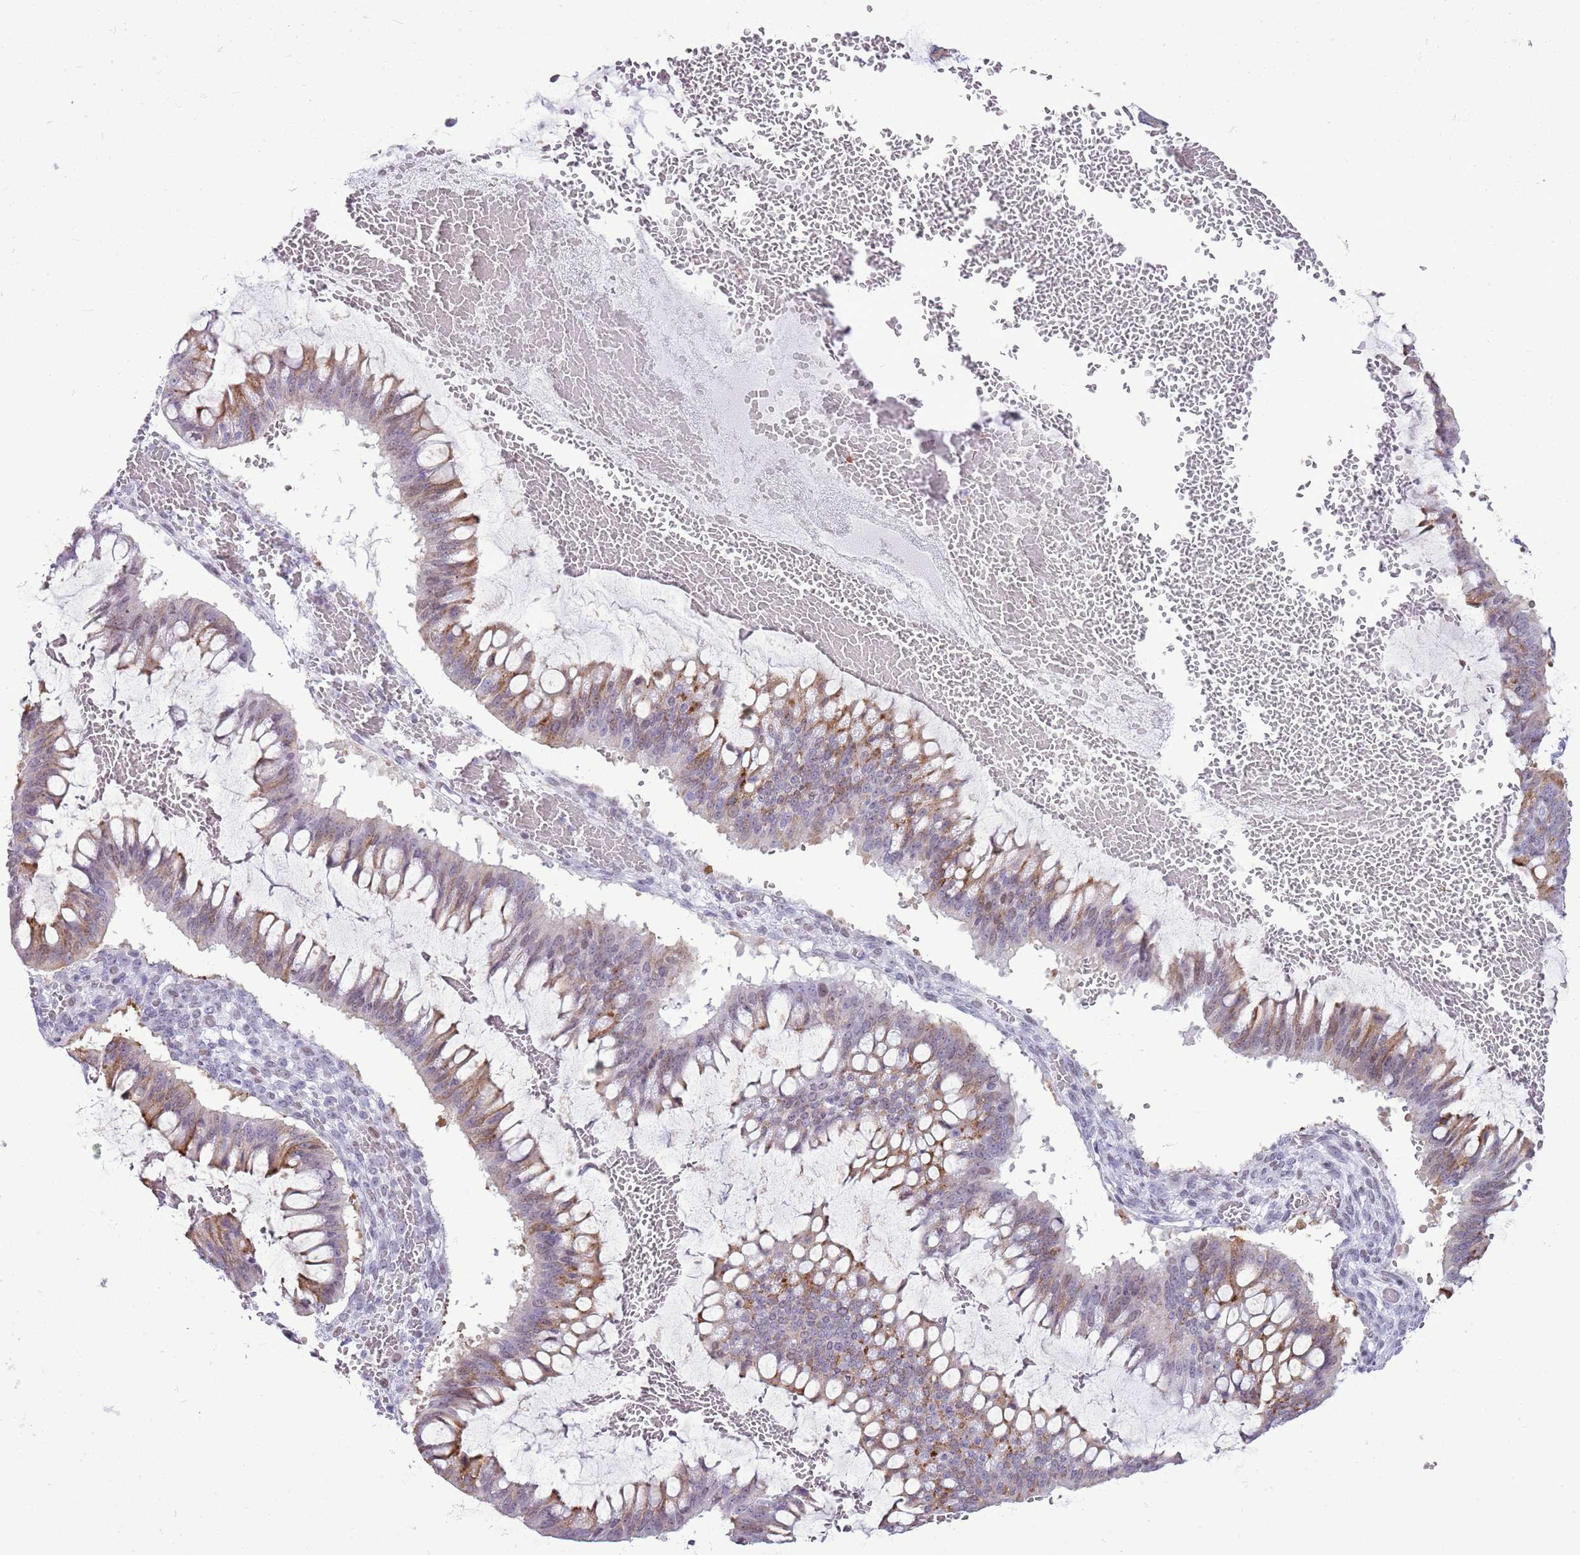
{"staining": {"intensity": "moderate", "quantity": "25%-75%", "location": "cytoplasmic/membranous"}, "tissue": "ovarian cancer", "cell_type": "Tumor cells", "image_type": "cancer", "snomed": [{"axis": "morphology", "description": "Cystadenocarcinoma, mucinous, NOS"}, {"axis": "topography", "description": "Ovary"}], "caption": "Immunohistochemistry (IHC) image of human mucinous cystadenocarcinoma (ovarian) stained for a protein (brown), which shows medium levels of moderate cytoplasmic/membranous positivity in approximately 25%-75% of tumor cells.", "gene": "ASIP", "patient": {"sex": "female", "age": 73}}